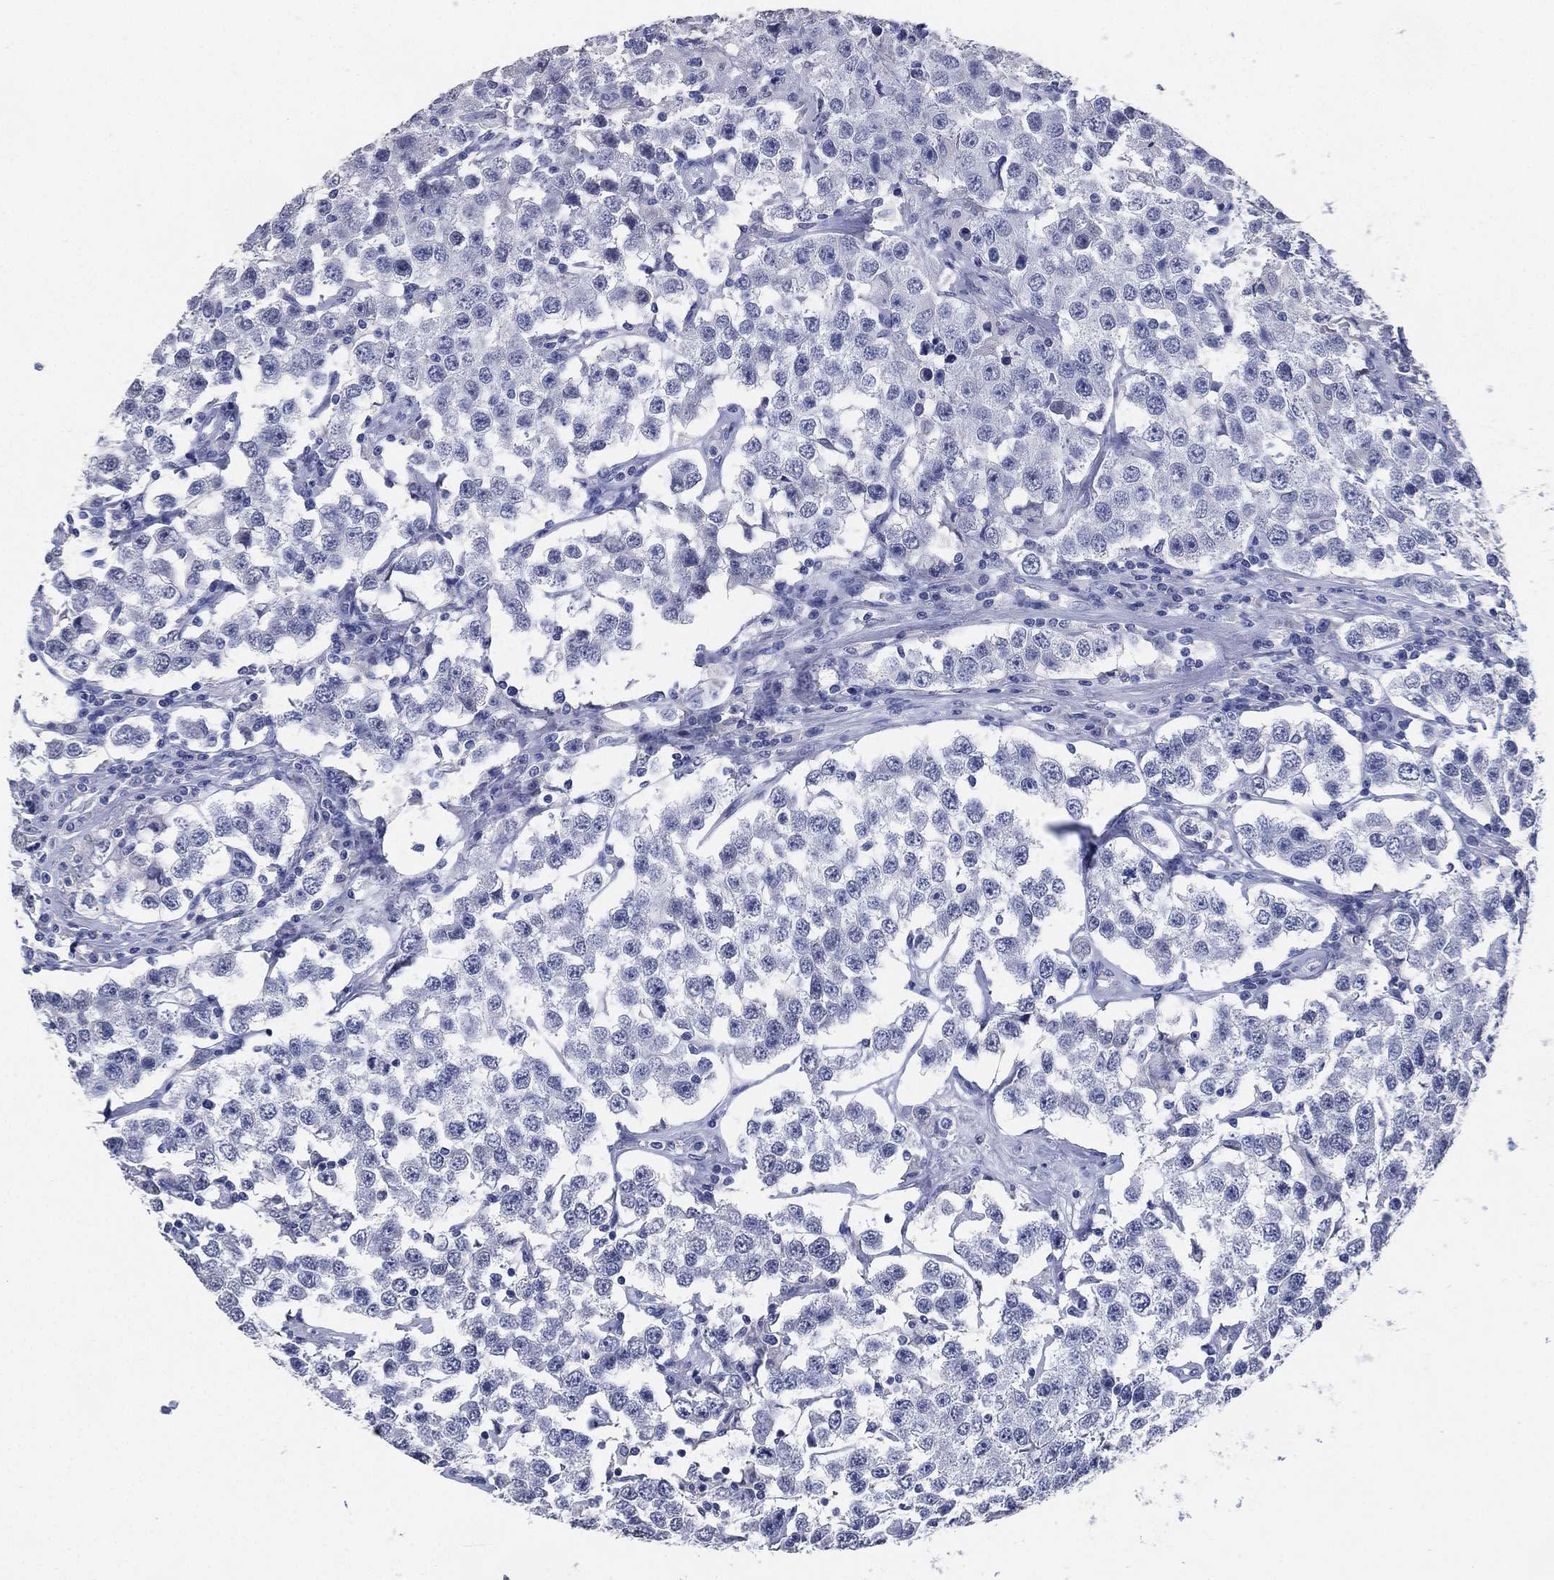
{"staining": {"intensity": "negative", "quantity": "none", "location": "none"}, "tissue": "testis cancer", "cell_type": "Tumor cells", "image_type": "cancer", "snomed": [{"axis": "morphology", "description": "Seminoma, NOS"}, {"axis": "topography", "description": "Testis"}], "caption": "An immunohistochemistry (IHC) photomicrograph of testis cancer (seminoma) is shown. There is no staining in tumor cells of testis cancer (seminoma).", "gene": "IYD", "patient": {"sex": "male", "age": 52}}